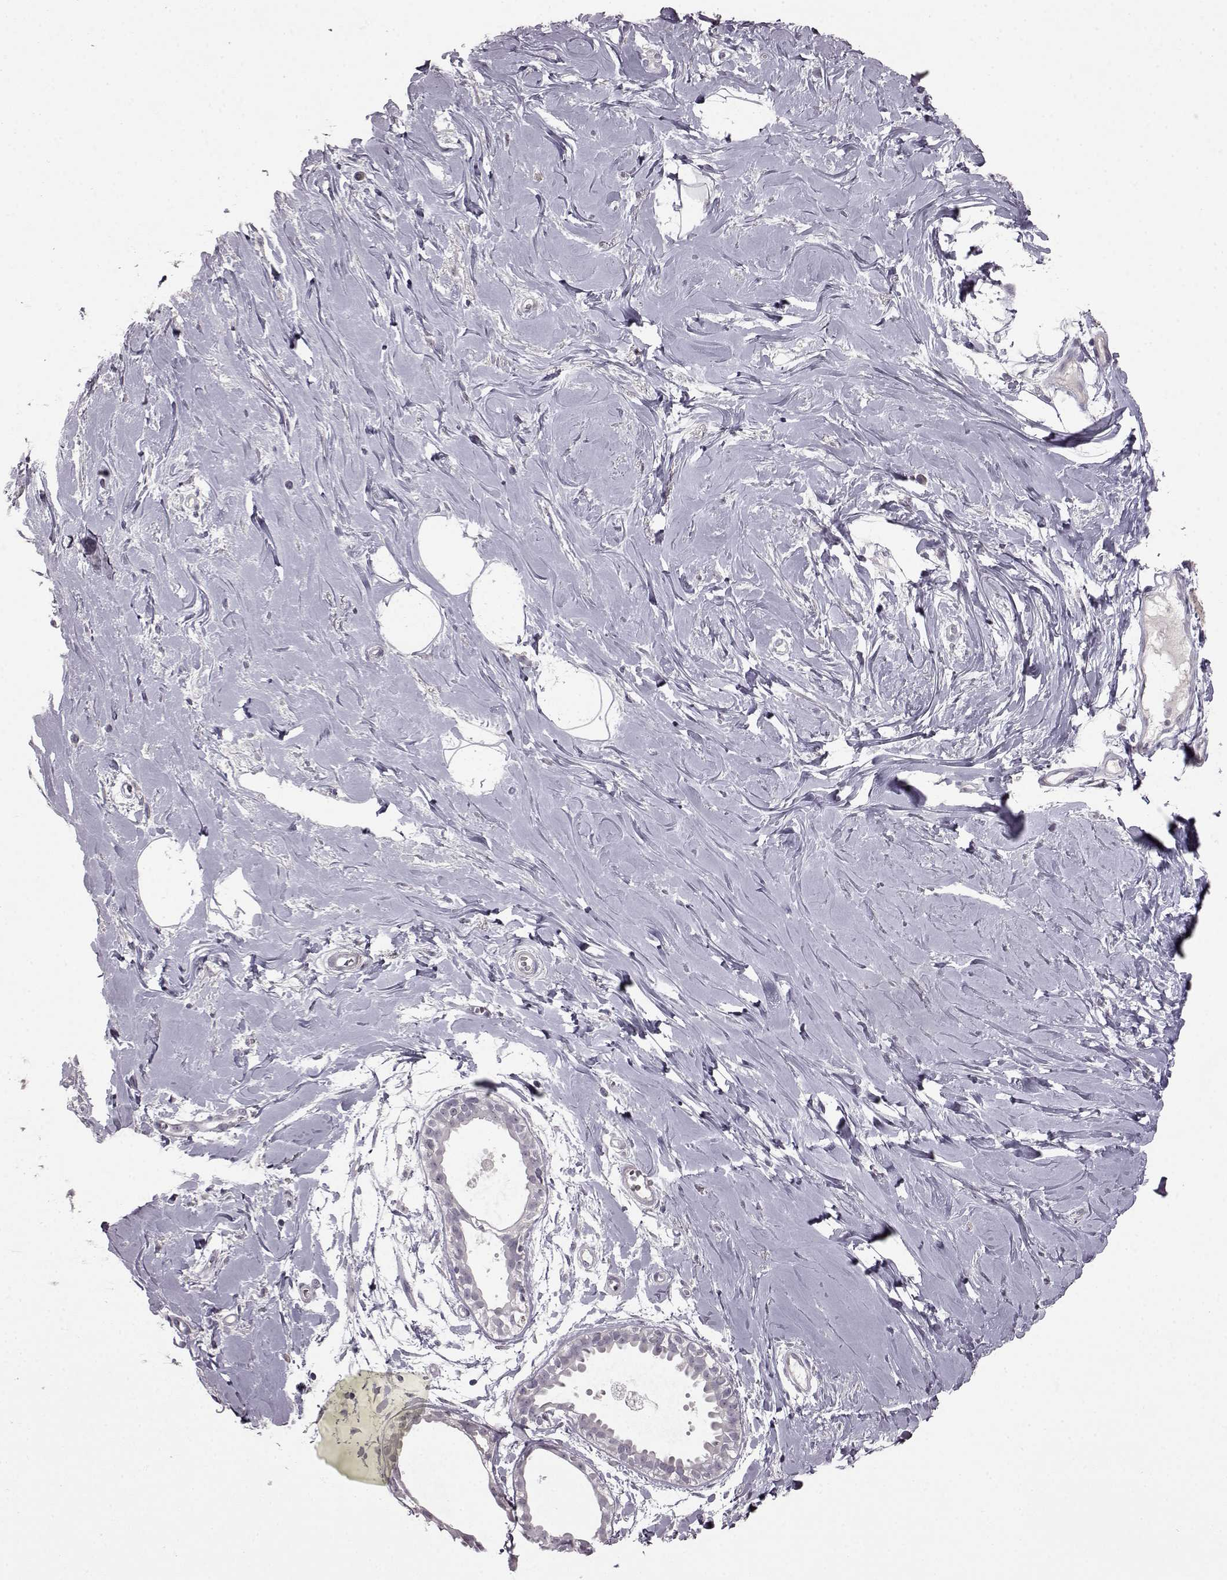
{"staining": {"intensity": "negative", "quantity": "none", "location": "none"}, "tissue": "breast", "cell_type": "Adipocytes", "image_type": "normal", "snomed": [{"axis": "morphology", "description": "Normal tissue, NOS"}, {"axis": "topography", "description": "Breast"}], "caption": "DAB (3,3'-diaminobenzidine) immunohistochemical staining of normal human breast demonstrates no significant positivity in adipocytes.", "gene": "LHB", "patient": {"sex": "female", "age": 49}}